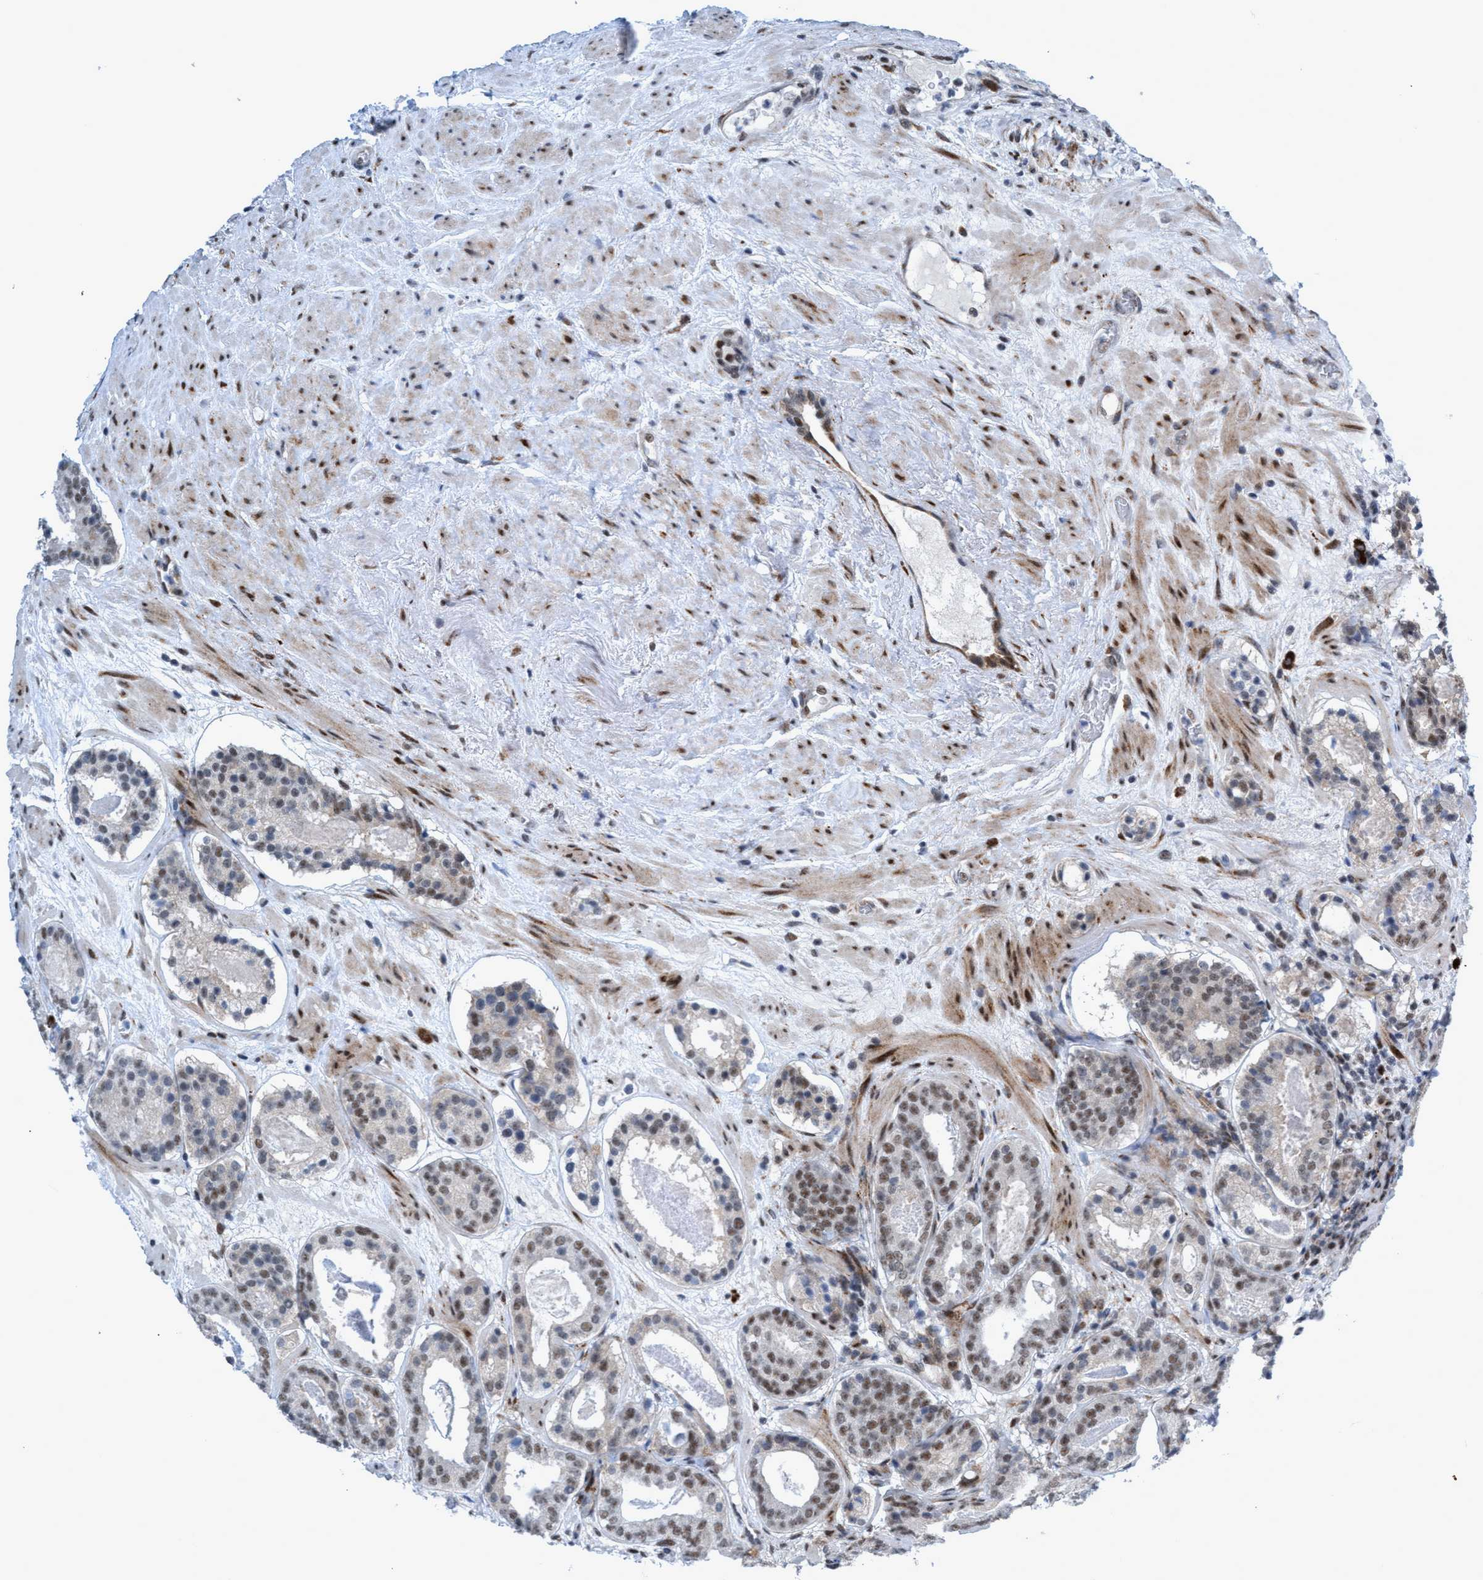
{"staining": {"intensity": "weak", "quantity": "25%-75%", "location": "nuclear"}, "tissue": "prostate cancer", "cell_type": "Tumor cells", "image_type": "cancer", "snomed": [{"axis": "morphology", "description": "Adenocarcinoma, Low grade"}, {"axis": "topography", "description": "Prostate"}], "caption": "DAB immunohistochemical staining of human prostate cancer (adenocarcinoma (low-grade)) reveals weak nuclear protein positivity in about 25%-75% of tumor cells.", "gene": "CWC27", "patient": {"sex": "male", "age": 69}}